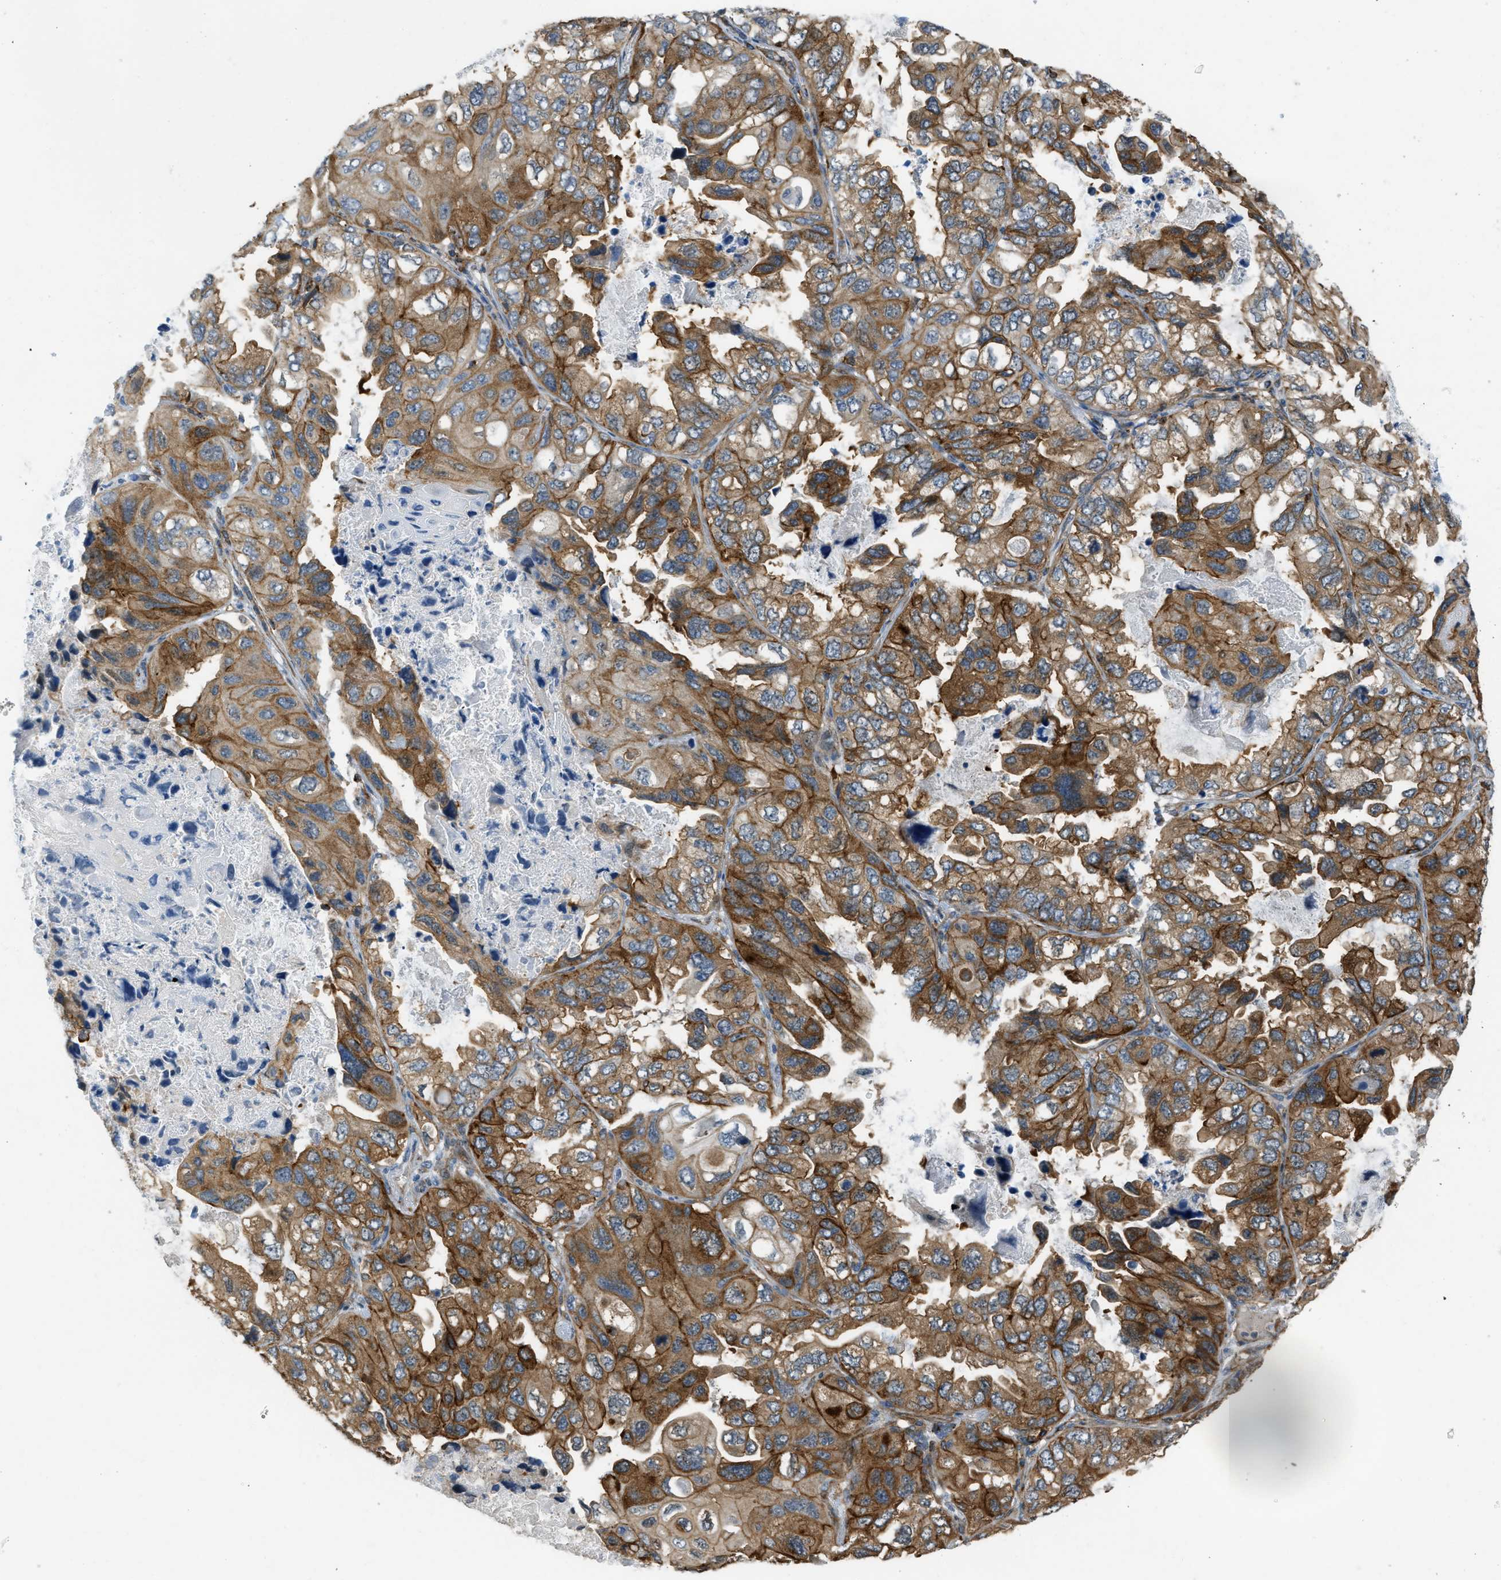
{"staining": {"intensity": "strong", "quantity": ">75%", "location": "cytoplasmic/membranous"}, "tissue": "lung cancer", "cell_type": "Tumor cells", "image_type": "cancer", "snomed": [{"axis": "morphology", "description": "Squamous cell carcinoma, NOS"}, {"axis": "topography", "description": "Lung"}], "caption": "Immunohistochemical staining of lung squamous cell carcinoma demonstrates high levels of strong cytoplasmic/membranous protein positivity in about >75% of tumor cells.", "gene": "KIAA1671", "patient": {"sex": "female", "age": 73}}